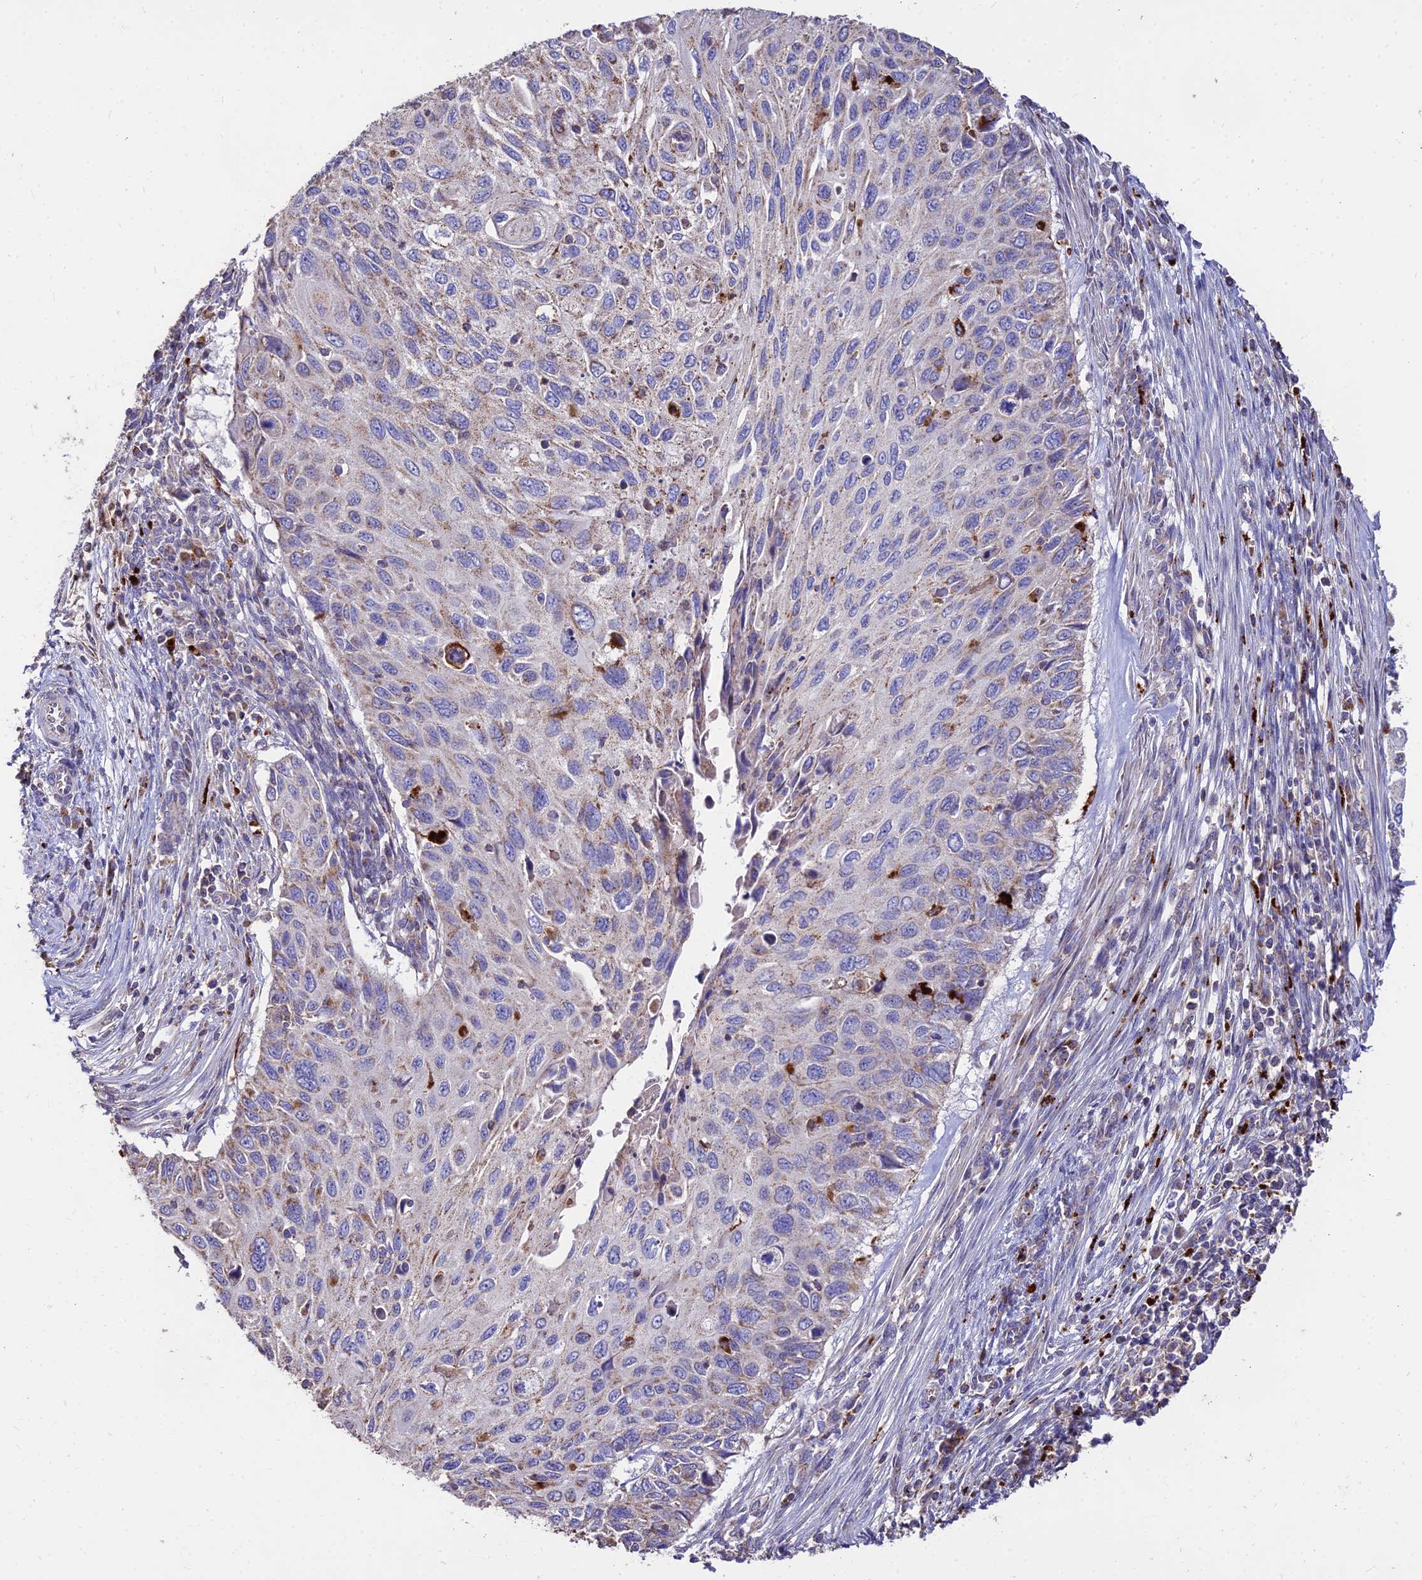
{"staining": {"intensity": "negative", "quantity": "none", "location": "none"}, "tissue": "cervical cancer", "cell_type": "Tumor cells", "image_type": "cancer", "snomed": [{"axis": "morphology", "description": "Squamous cell carcinoma, NOS"}, {"axis": "topography", "description": "Cervix"}], "caption": "Protein analysis of cervical cancer reveals no significant expression in tumor cells. (DAB immunohistochemistry (IHC) visualized using brightfield microscopy, high magnification).", "gene": "PNLIPRP3", "patient": {"sex": "female", "age": 70}}